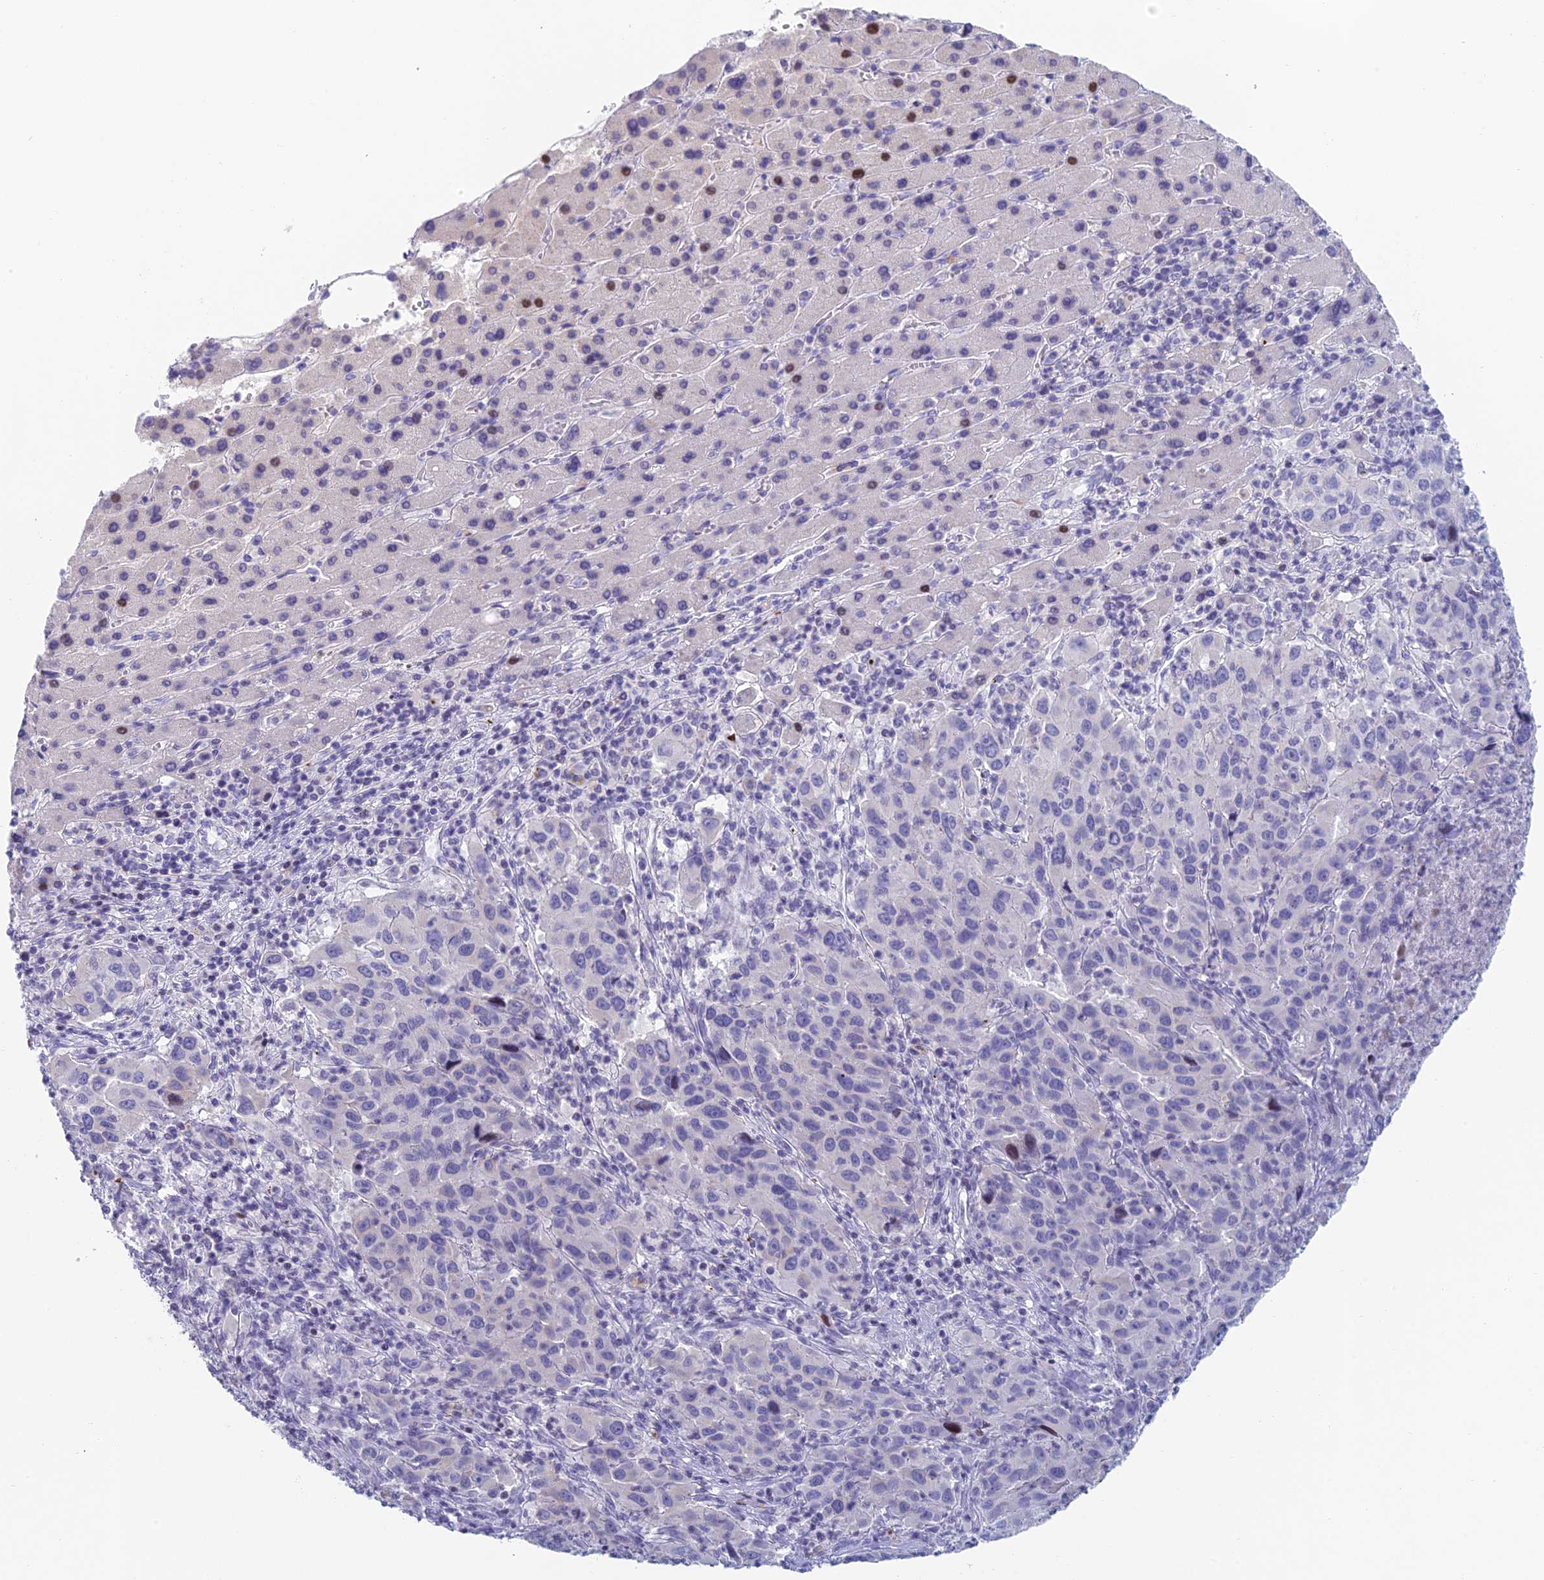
{"staining": {"intensity": "negative", "quantity": "none", "location": "none"}, "tissue": "liver cancer", "cell_type": "Tumor cells", "image_type": "cancer", "snomed": [{"axis": "morphology", "description": "Carcinoma, Hepatocellular, NOS"}, {"axis": "topography", "description": "Liver"}], "caption": "This is a image of immunohistochemistry staining of liver hepatocellular carcinoma, which shows no staining in tumor cells.", "gene": "REXO5", "patient": {"sex": "male", "age": 63}}